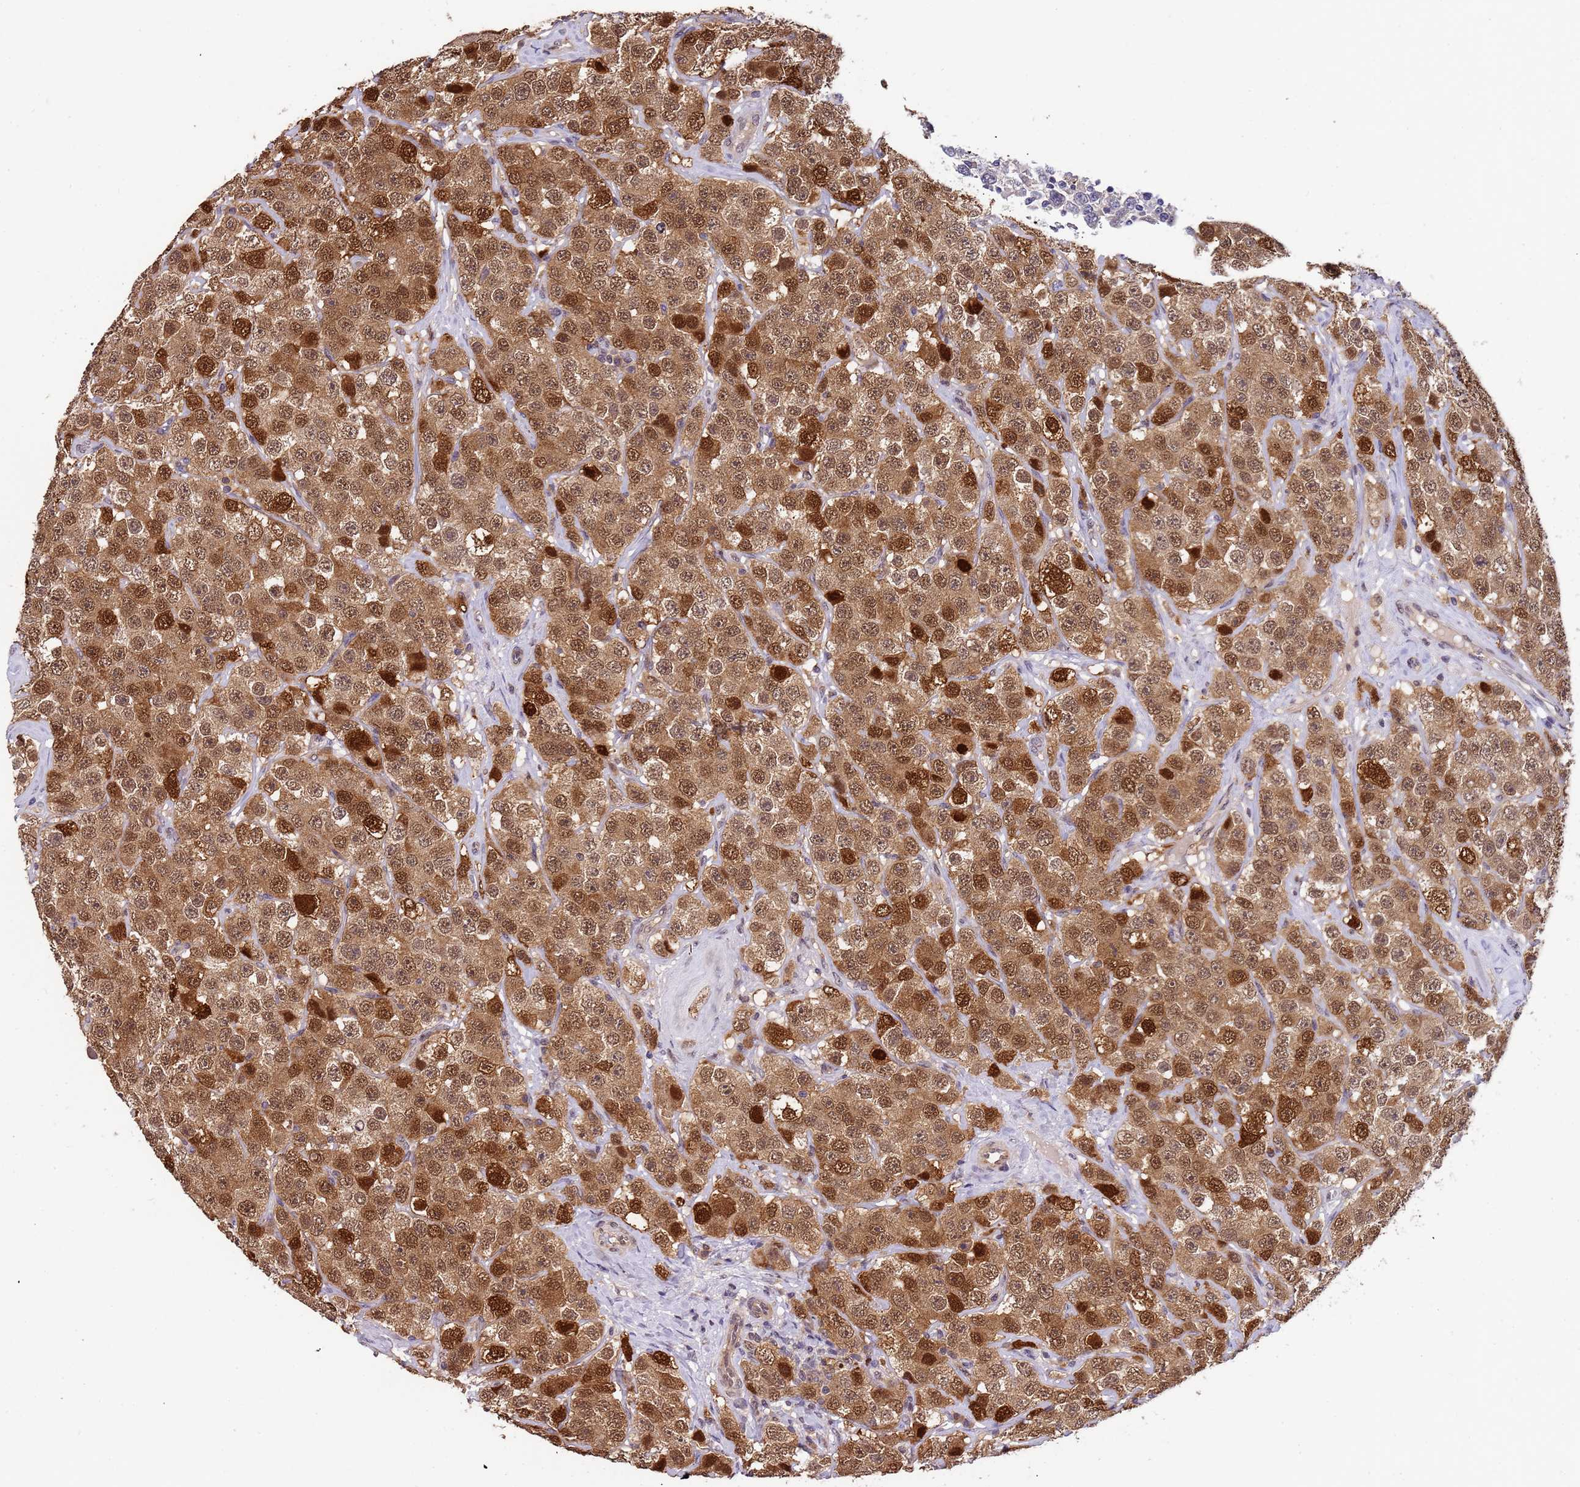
{"staining": {"intensity": "moderate", "quantity": ">75%", "location": "cytoplasmic/membranous,nuclear"}, "tissue": "testis cancer", "cell_type": "Tumor cells", "image_type": "cancer", "snomed": [{"axis": "morphology", "description": "Seminoma, NOS"}, {"axis": "topography", "description": "Testis"}], "caption": "Moderate cytoplasmic/membranous and nuclear positivity for a protein is appreciated in about >75% of tumor cells of seminoma (testis) using IHC.", "gene": "ZBTB5", "patient": {"sex": "male", "age": 28}}